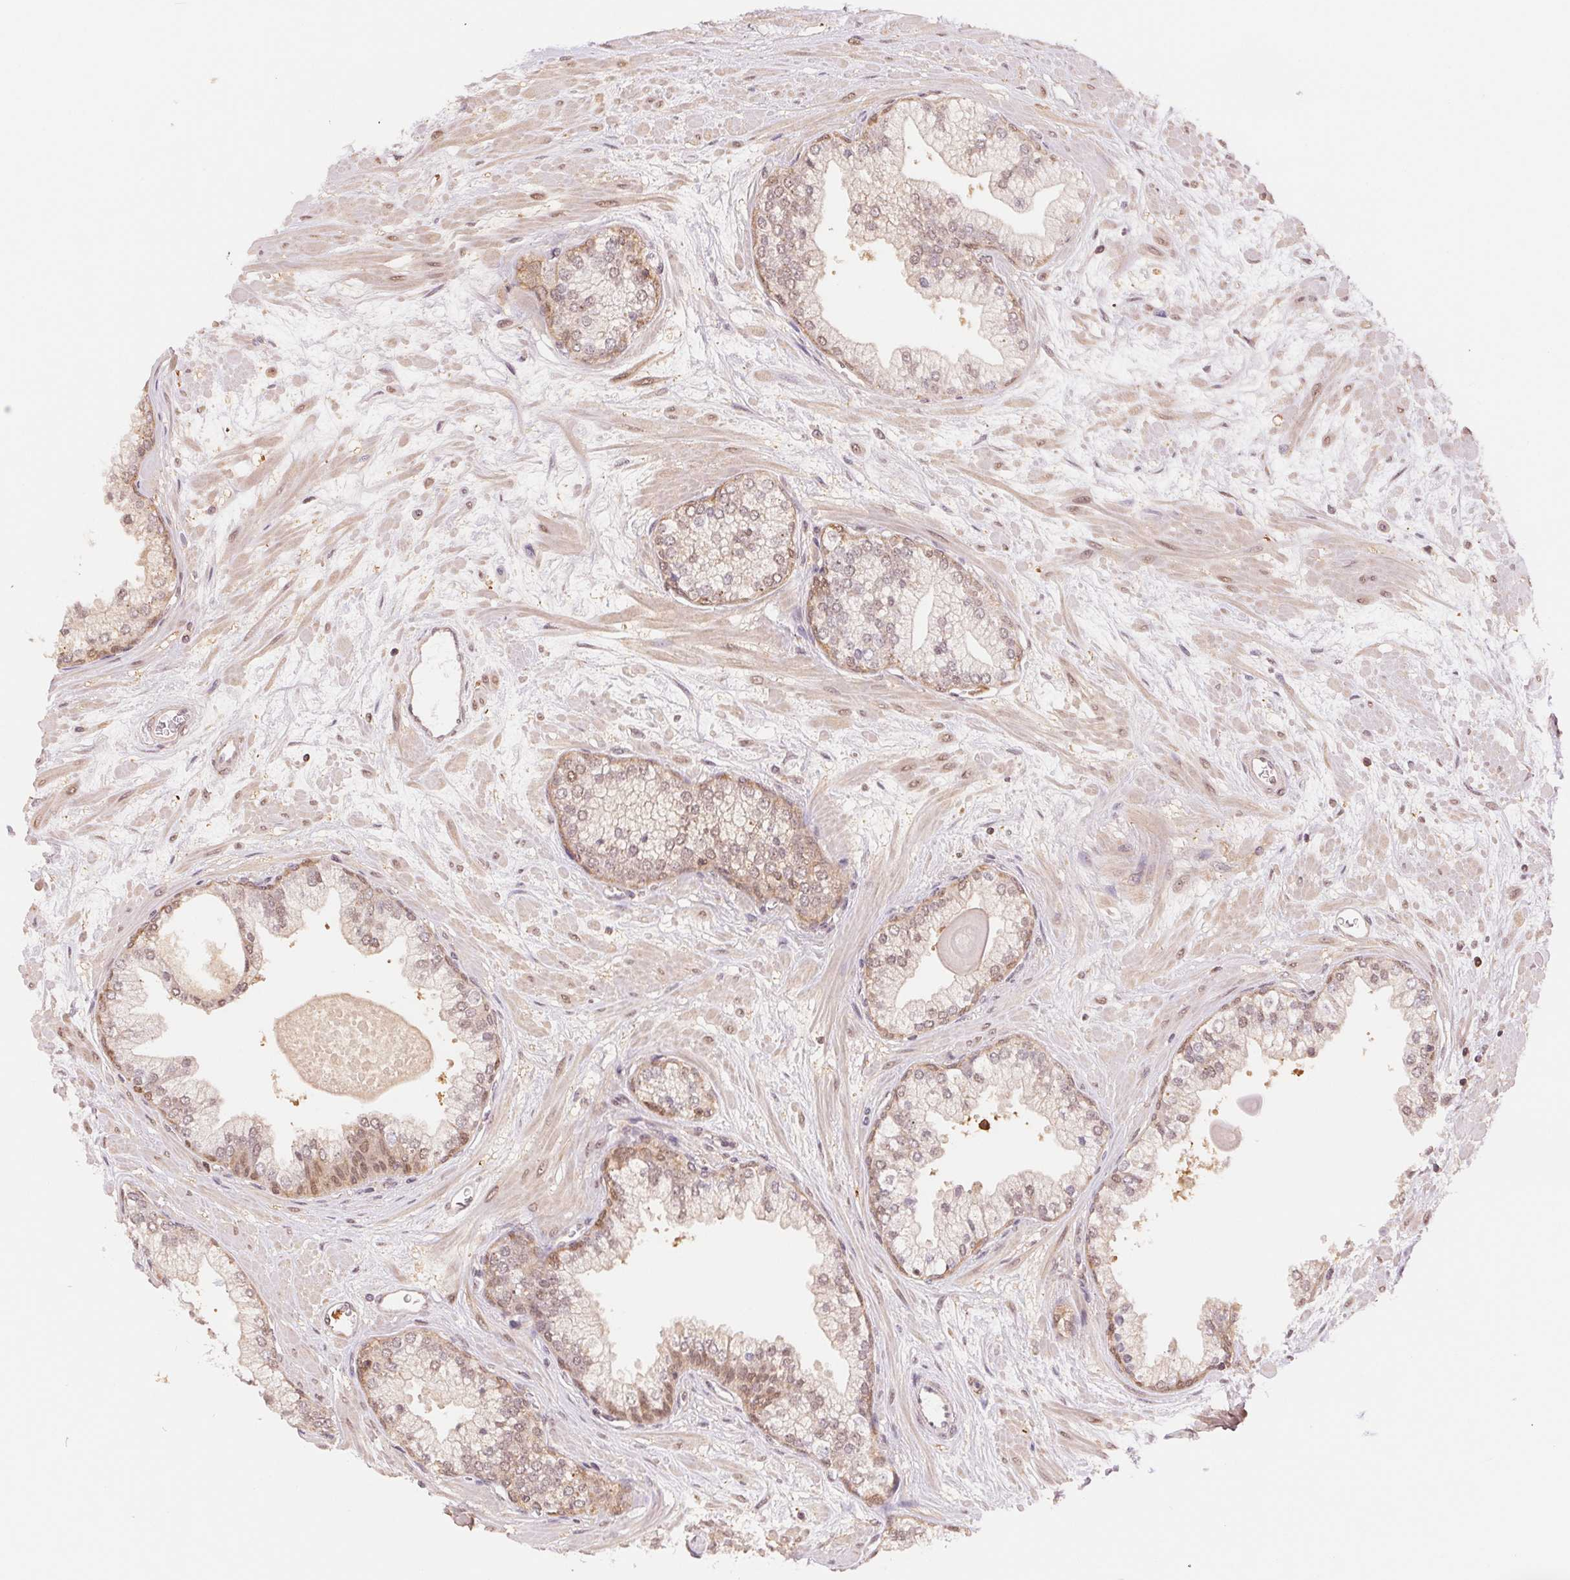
{"staining": {"intensity": "moderate", "quantity": ">75%", "location": "cytoplasmic/membranous,nuclear"}, "tissue": "prostate", "cell_type": "Glandular cells", "image_type": "normal", "snomed": [{"axis": "morphology", "description": "Normal tissue, NOS"}, {"axis": "topography", "description": "Prostate"}, {"axis": "topography", "description": "Peripheral nerve tissue"}], "caption": "Immunohistochemistry staining of unremarkable prostate, which demonstrates medium levels of moderate cytoplasmic/membranous,nuclear expression in about >75% of glandular cells indicating moderate cytoplasmic/membranous,nuclear protein expression. The staining was performed using DAB (3,3'-diaminobenzidine) (brown) for protein detection and nuclei were counterstained in hematoxylin (blue).", "gene": "CDC123", "patient": {"sex": "male", "age": 61}}